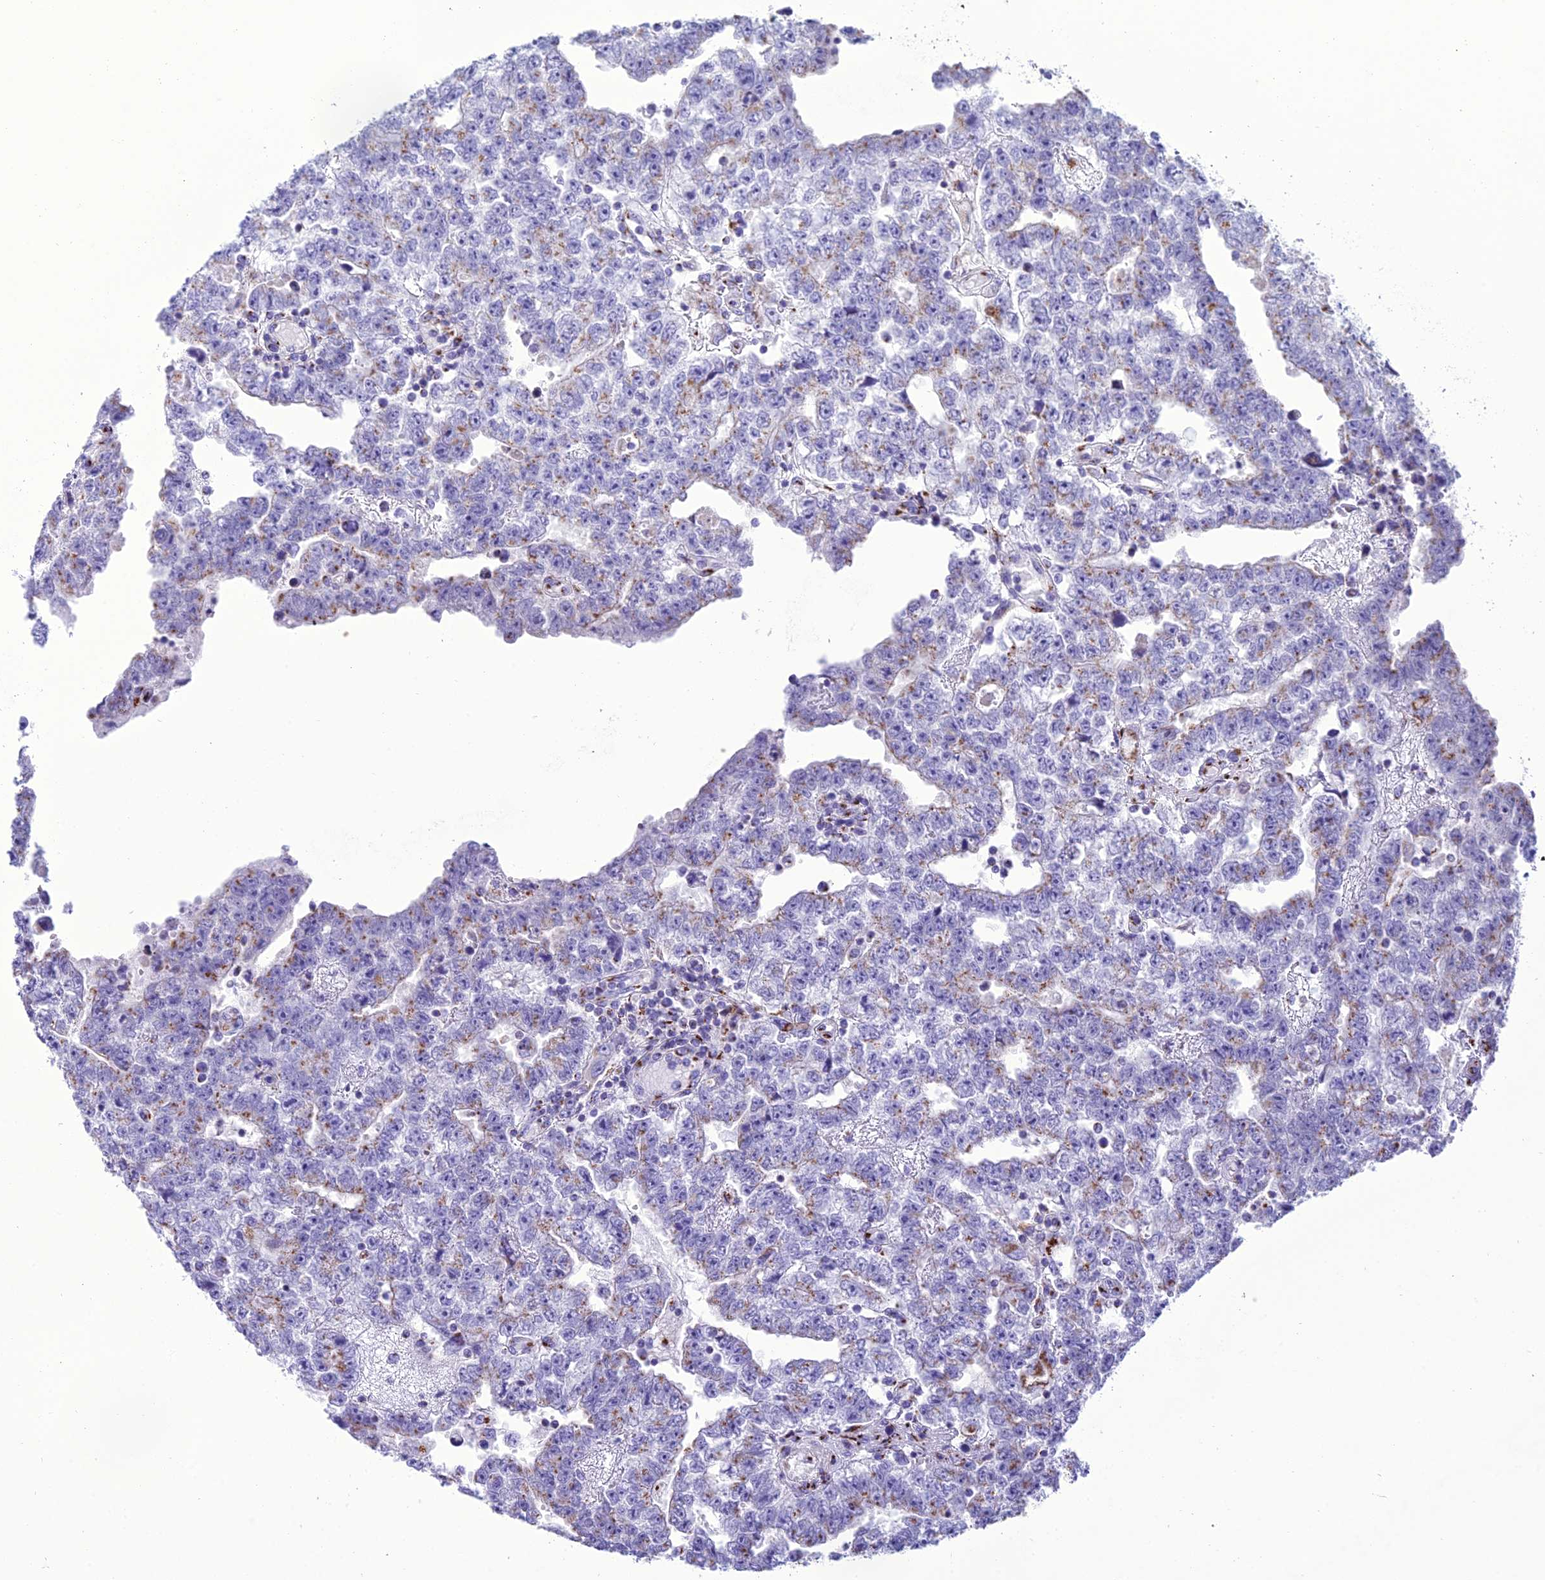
{"staining": {"intensity": "moderate", "quantity": "<25%", "location": "cytoplasmic/membranous"}, "tissue": "testis cancer", "cell_type": "Tumor cells", "image_type": "cancer", "snomed": [{"axis": "morphology", "description": "Carcinoma, Embryonal, NOS"}, {"axis": "topography", "description": "Testis"}], "caption": "This histopathology image displays immunohistochemistry staining of human embryonal carcinoma (testis), with low moderate cytoplasmic/membranous positivity in about <25% of tumor cells.", "gene": "GOLM2", "patient": {"sex": "male", "age": 25}}